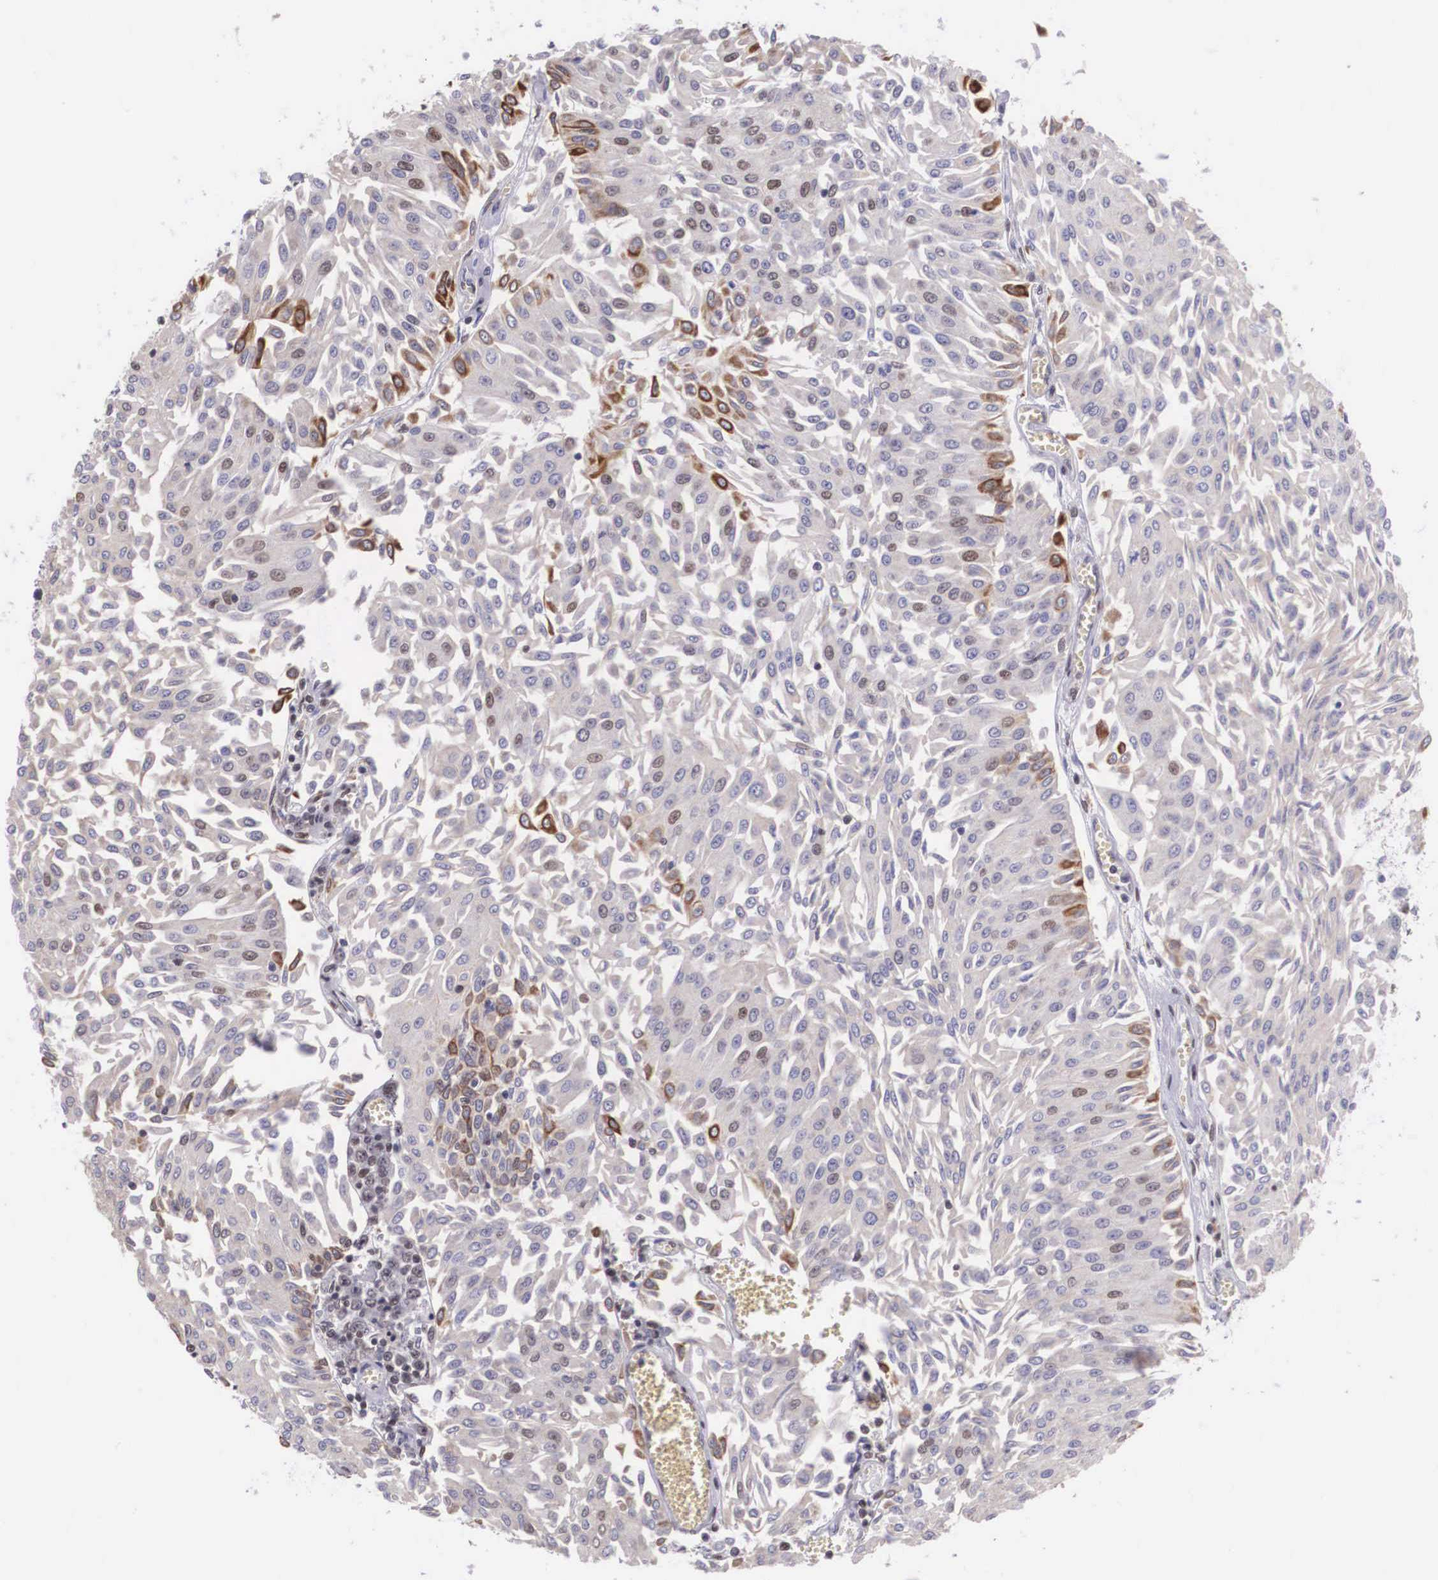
{"staining": {"intensity": "weak", "quantity": "<25%", "location": "cytoplasmic/membranous"}, "tissue": "urothelial cancer", "cell_type": "Tumor cells", "image_type": "cancer", "snomed": [{"axis": "morphology", "description": "Urothelial carcinoma, Low grade"}, {"axis": "topography", "description": "Urinary bladder"}], "caption": "This is a photomicrograph of immunohistochemistry staining of urothelial carcinoma (low-grade), which shows no positivity in tumor cells.", "gene": "SLC25A21", "patient": {"sex": "male", "age": 86}}